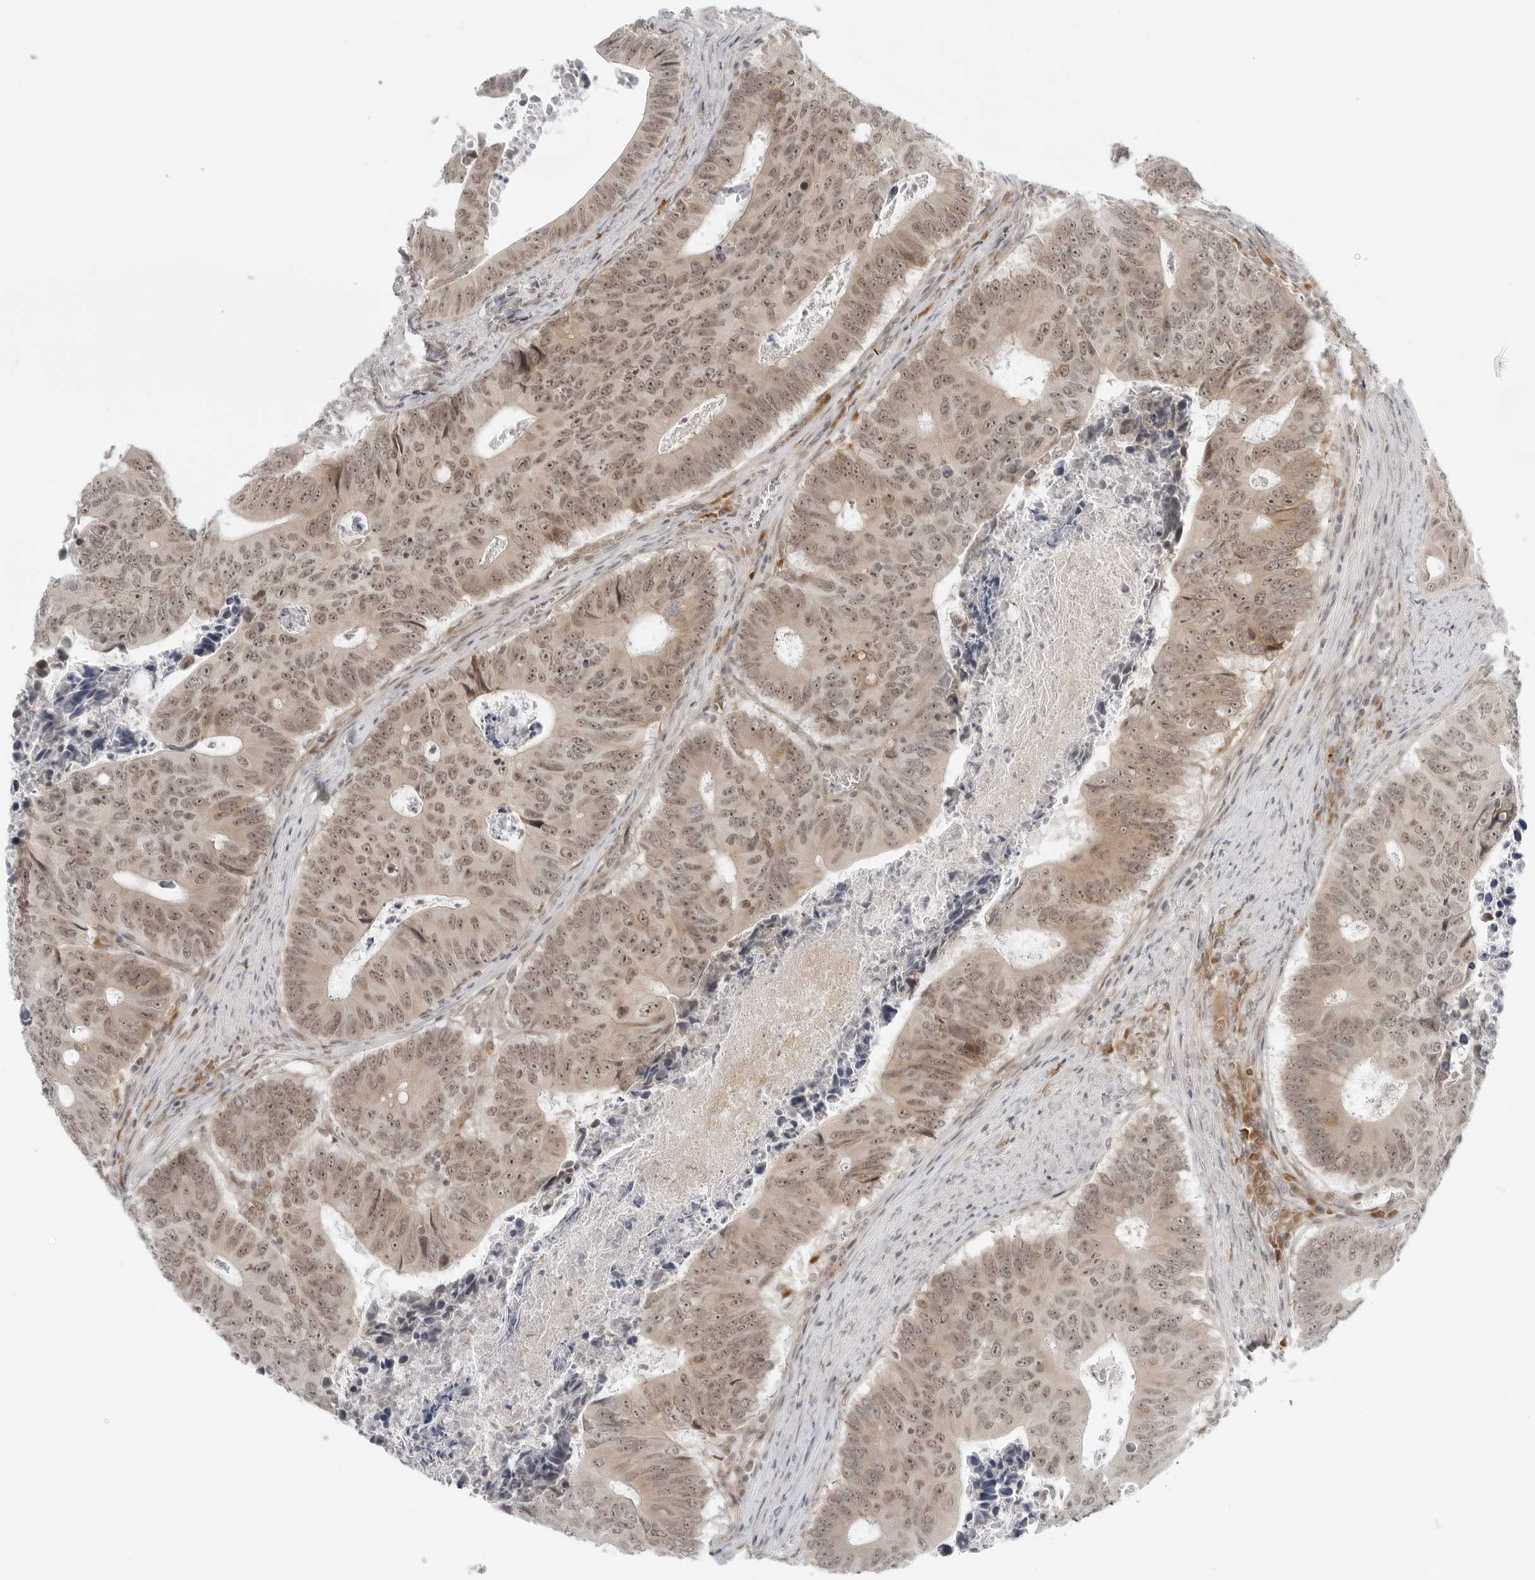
{"staining": {"intensity": "weak", "quantity": ">75%", "location": "cytoplasmic/membranous,nuclear"}, "tissue": "colorectal cancer", "cell_type": "Tumor cells", "image_type": "cancer", "snomed": [{"axis": "morphology", "description": "Adenocarcinoma, NOS"}, {"axis": "topography", "description": "Colon"}], "caption": "Colorectal cancer (adenocarcinoma) stained with DAB (3,3'-diaminobenzidine) immunohistochemistry demonstrates low levels of weak cytoplasmic/membranous and nuclear positivity in about >75% of tumor cells.", "gene": "SUGCT", "patient": {"sex": "male", "age": 87}}